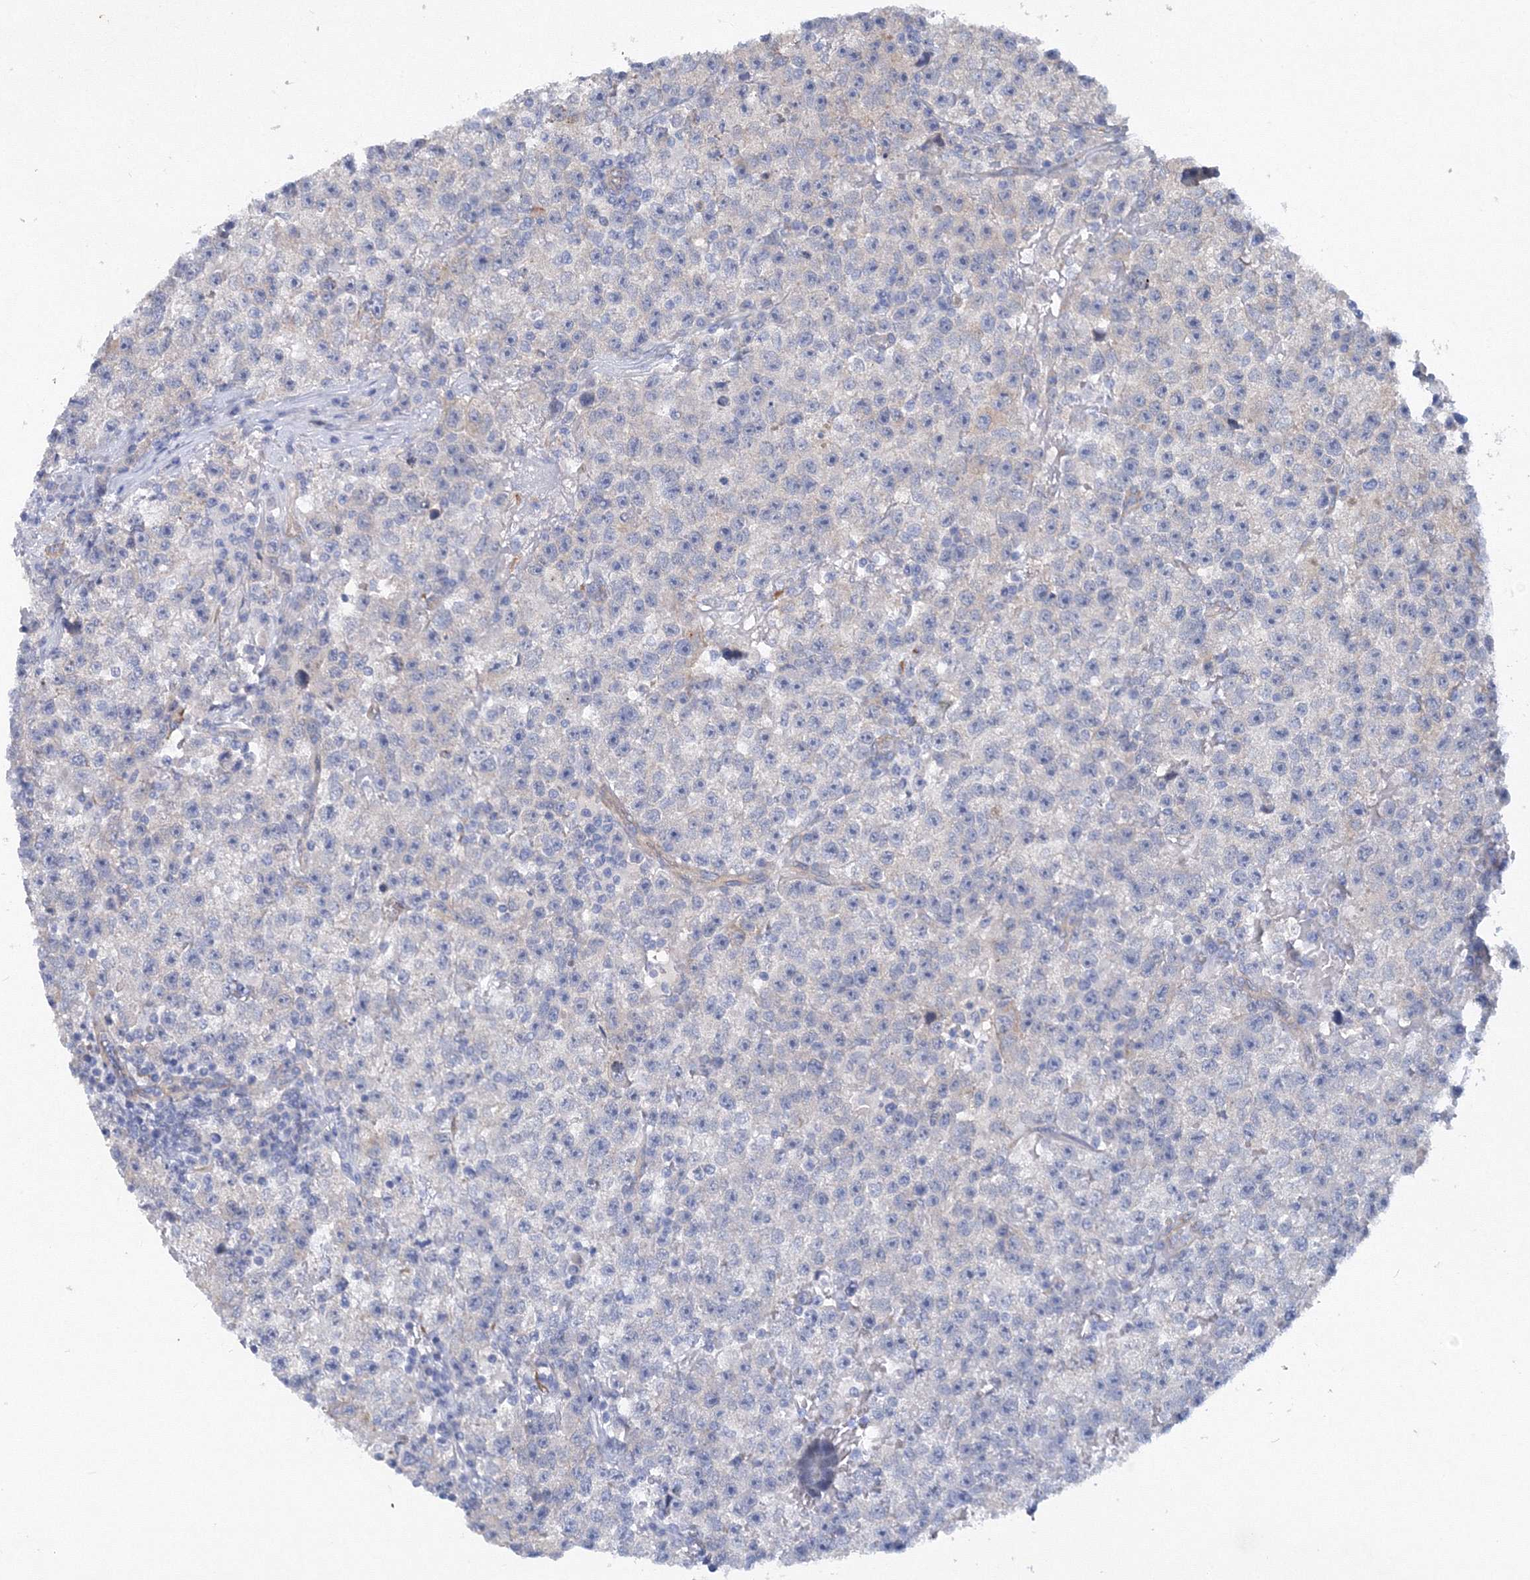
{"staining": {"intensity": "negative", "quantity": "none", "location": "none"}, "tissue": "testis cancer", "cell_type": "Tumor cells", "image_type": "cancer", "snomed": [{"axis": "morphology", "description": "Seminoma, NOS"}, {"axis": "topography", "description": "Testis"}], "caption": "Testis cancer stained for a protein using IHC reveals no expression tumor cells.", "gene": "TANC1", "patient": {"sex": "male", "age": 22}}